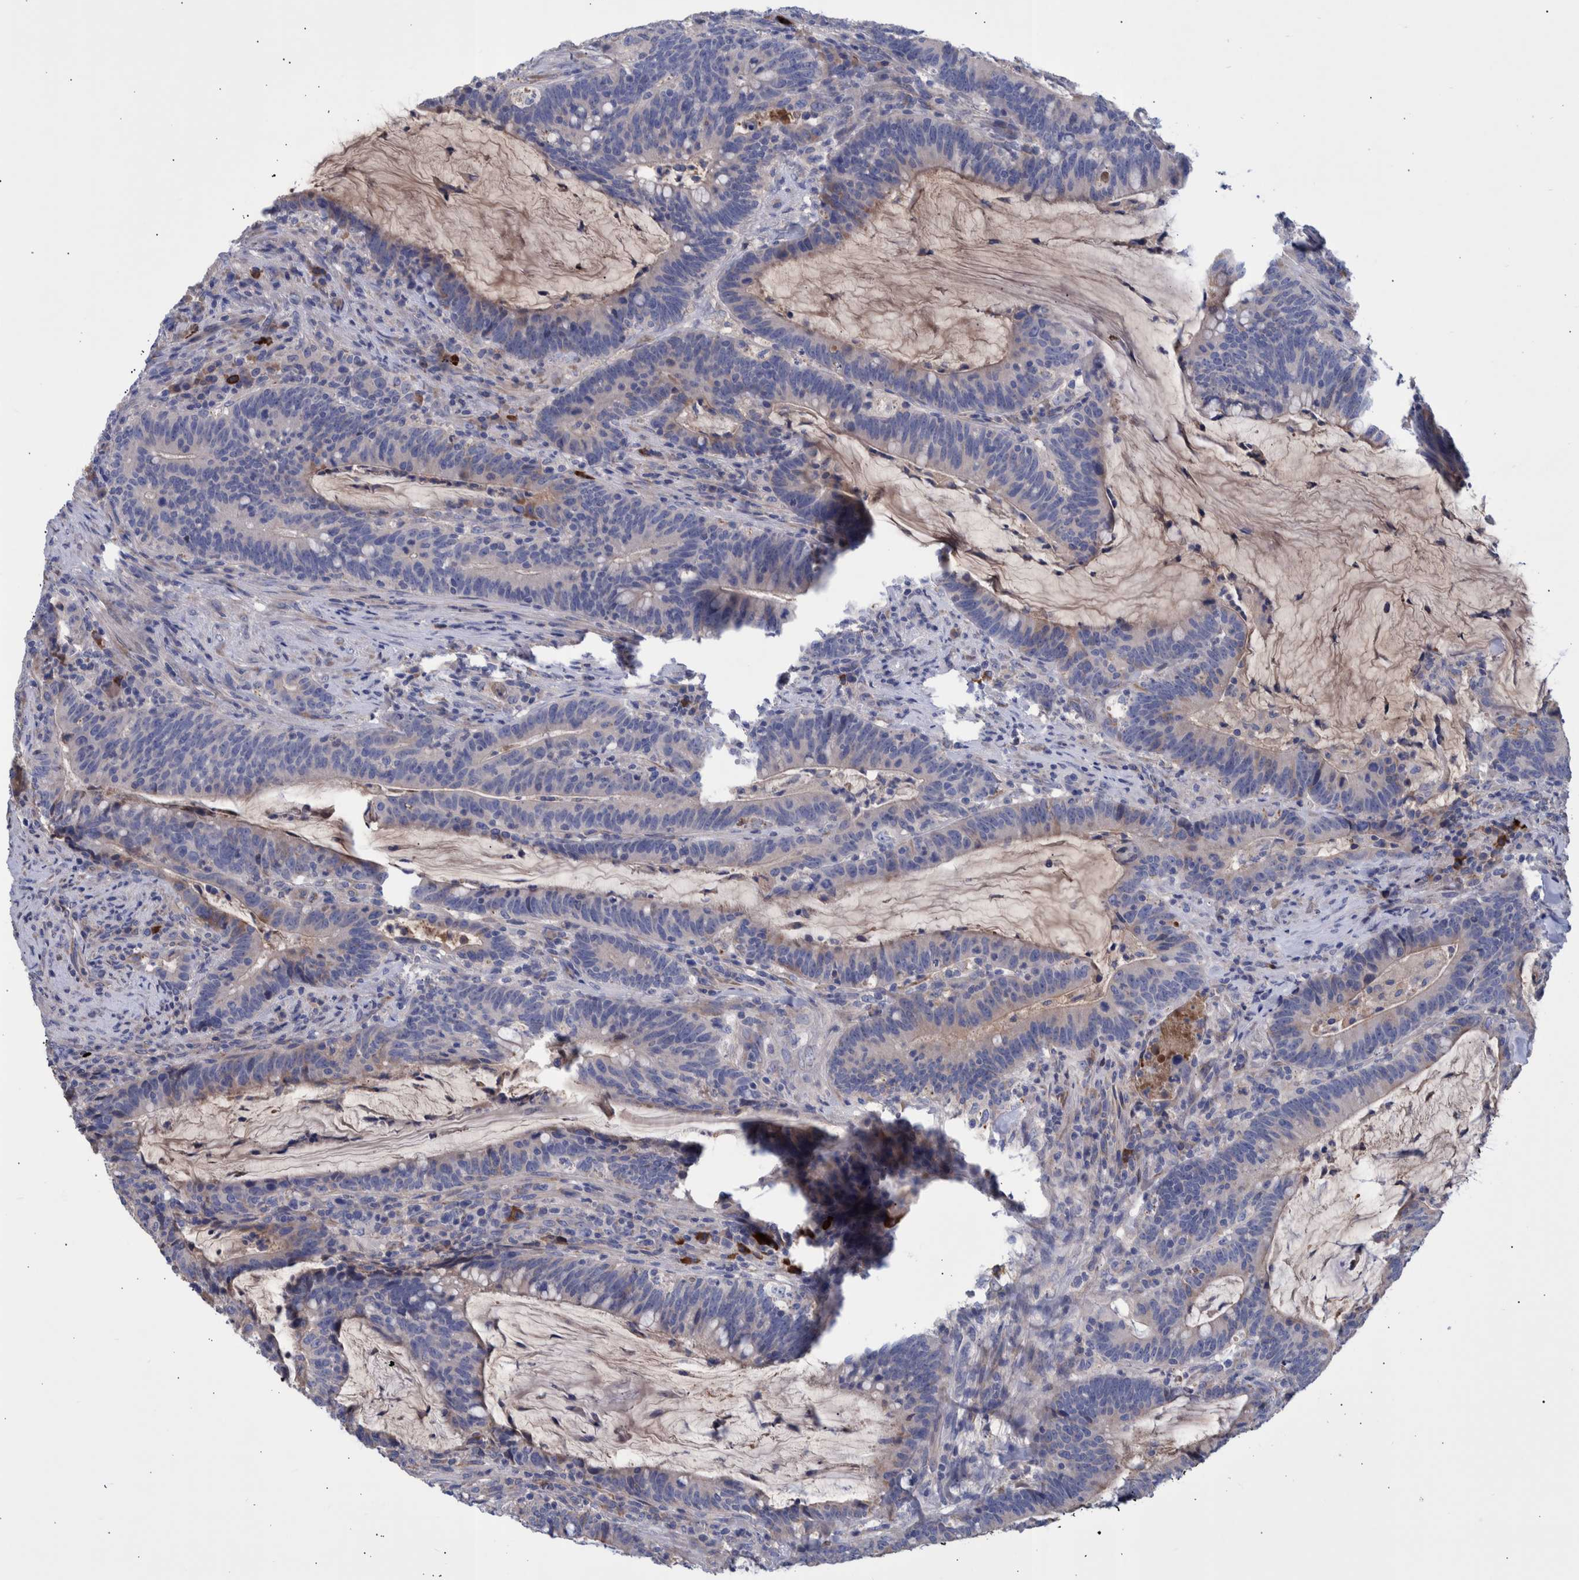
{"staining": {"intensity": "negative", "quantity": "none", "location": "none"}, "tissue": "colorectal cancer", "cell_type": "Tumor cells", "image_type": "cancer", "snomed": [{"axis": "morphology", "description": "Adenocarcinoma, NOS"}, {"axis": "topography", "description": "Colon"}], "caption": "Protein analysis of colorectal cancer (adenocarcinoma) shows no significant expression in tumor cells. (Brightfield microscopy of DAB (3,3'-diaminobenzidine) immunohistochemistry at high magnification).", "gene": "DLL4", "patient": {"sex": "female", "age": 66}}